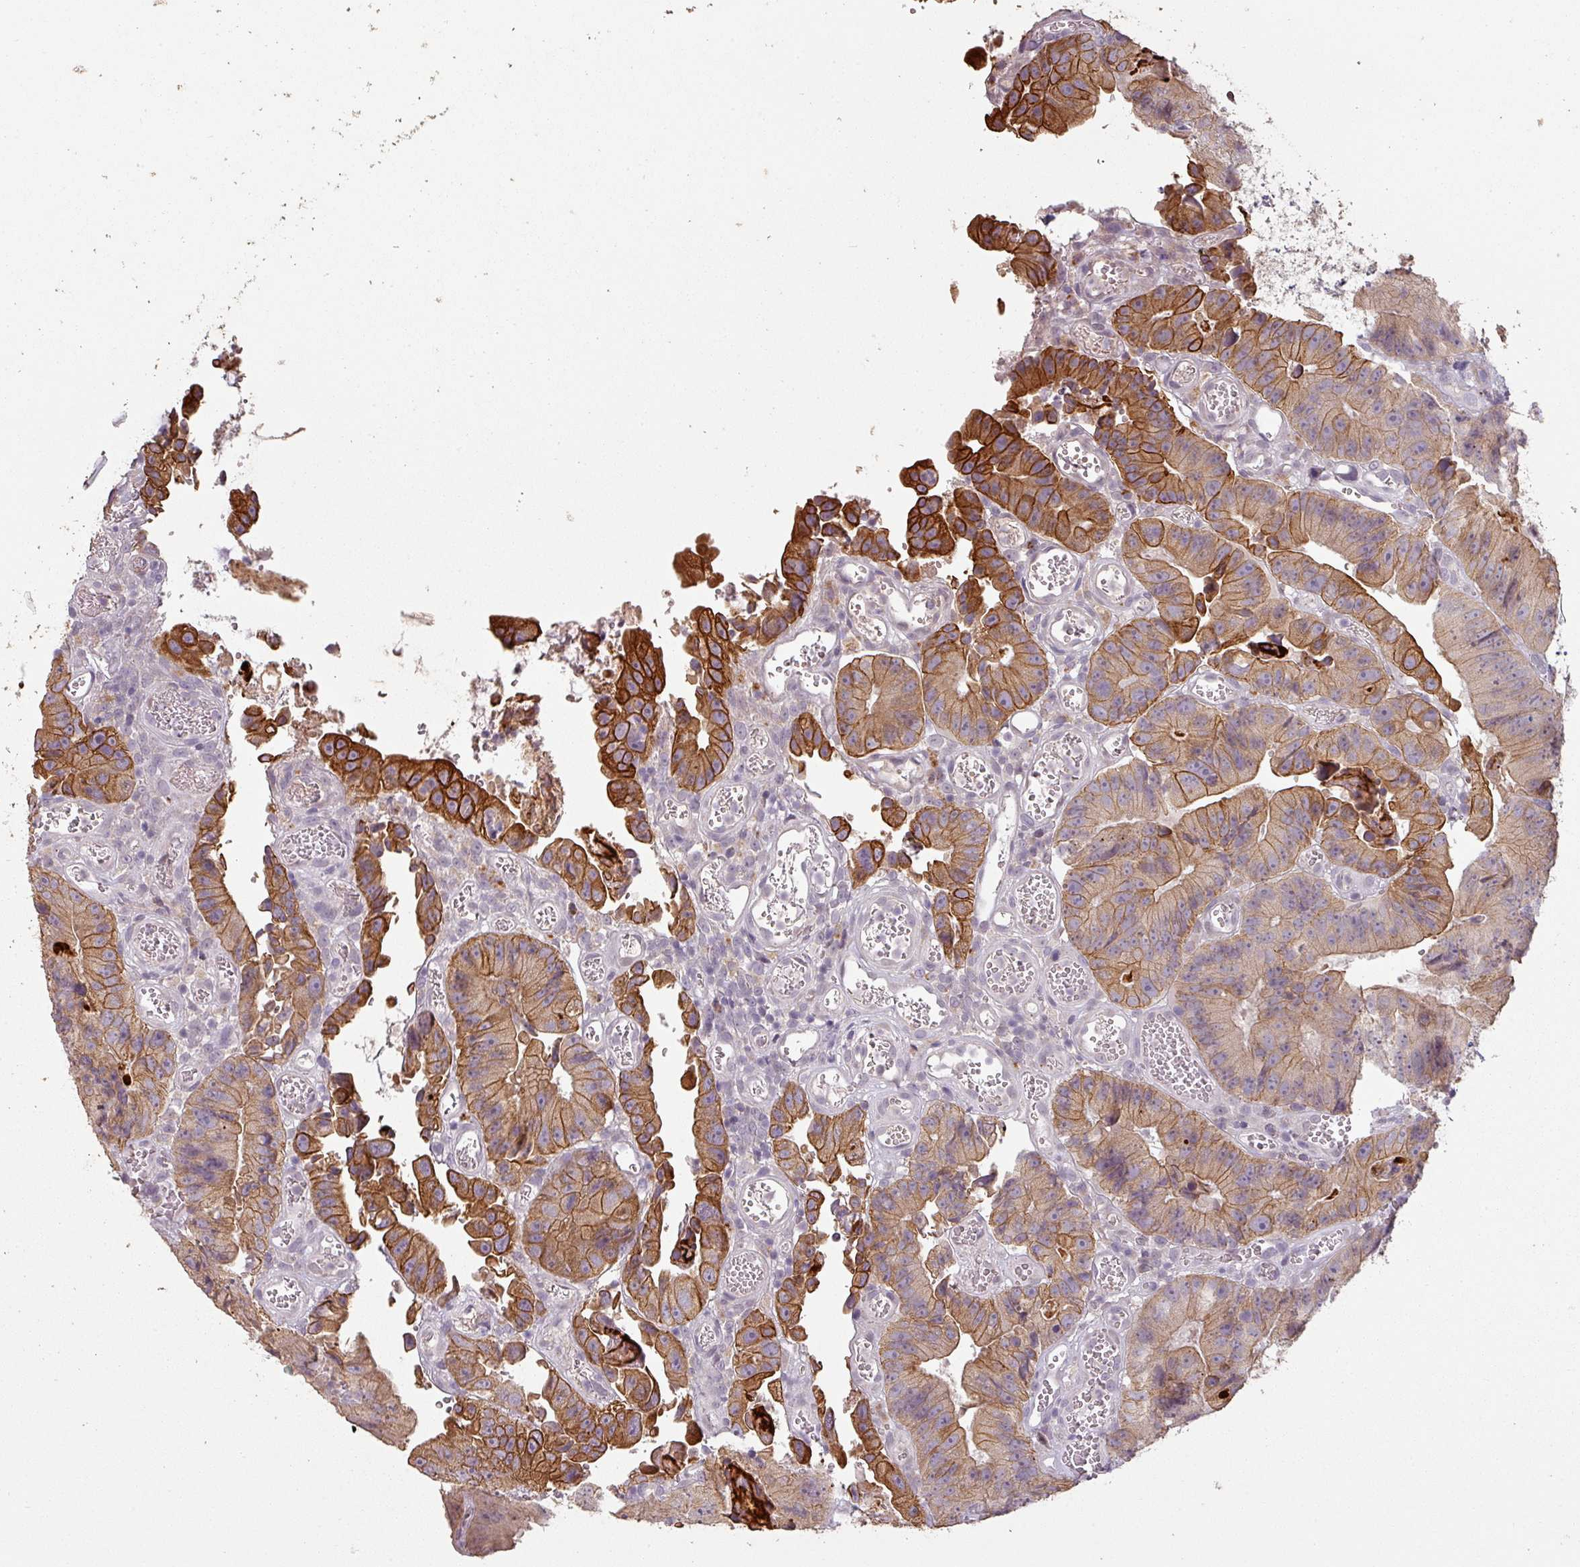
{"staining": {"intensity": "strong", "quantity": ">75%", "location": "cytoplasmic/membranous"}, "tissue": "colorectal cancer", "cell_type": "Tumor cells", "image_type": "cancer", "snomed": [{"axis": "morphology", "description": "Adenocarcinoma, NOS"}, {"axis": "topography", "description": "Colon"}], "caption": "Protein staining exhibits strong cytoplasmic/membranous positivity in about >75% of tumor cells in adenocarcinoma (colorectal).", "gene": "LYPLA1", "patient": {"sex": "female", "age": 86}}